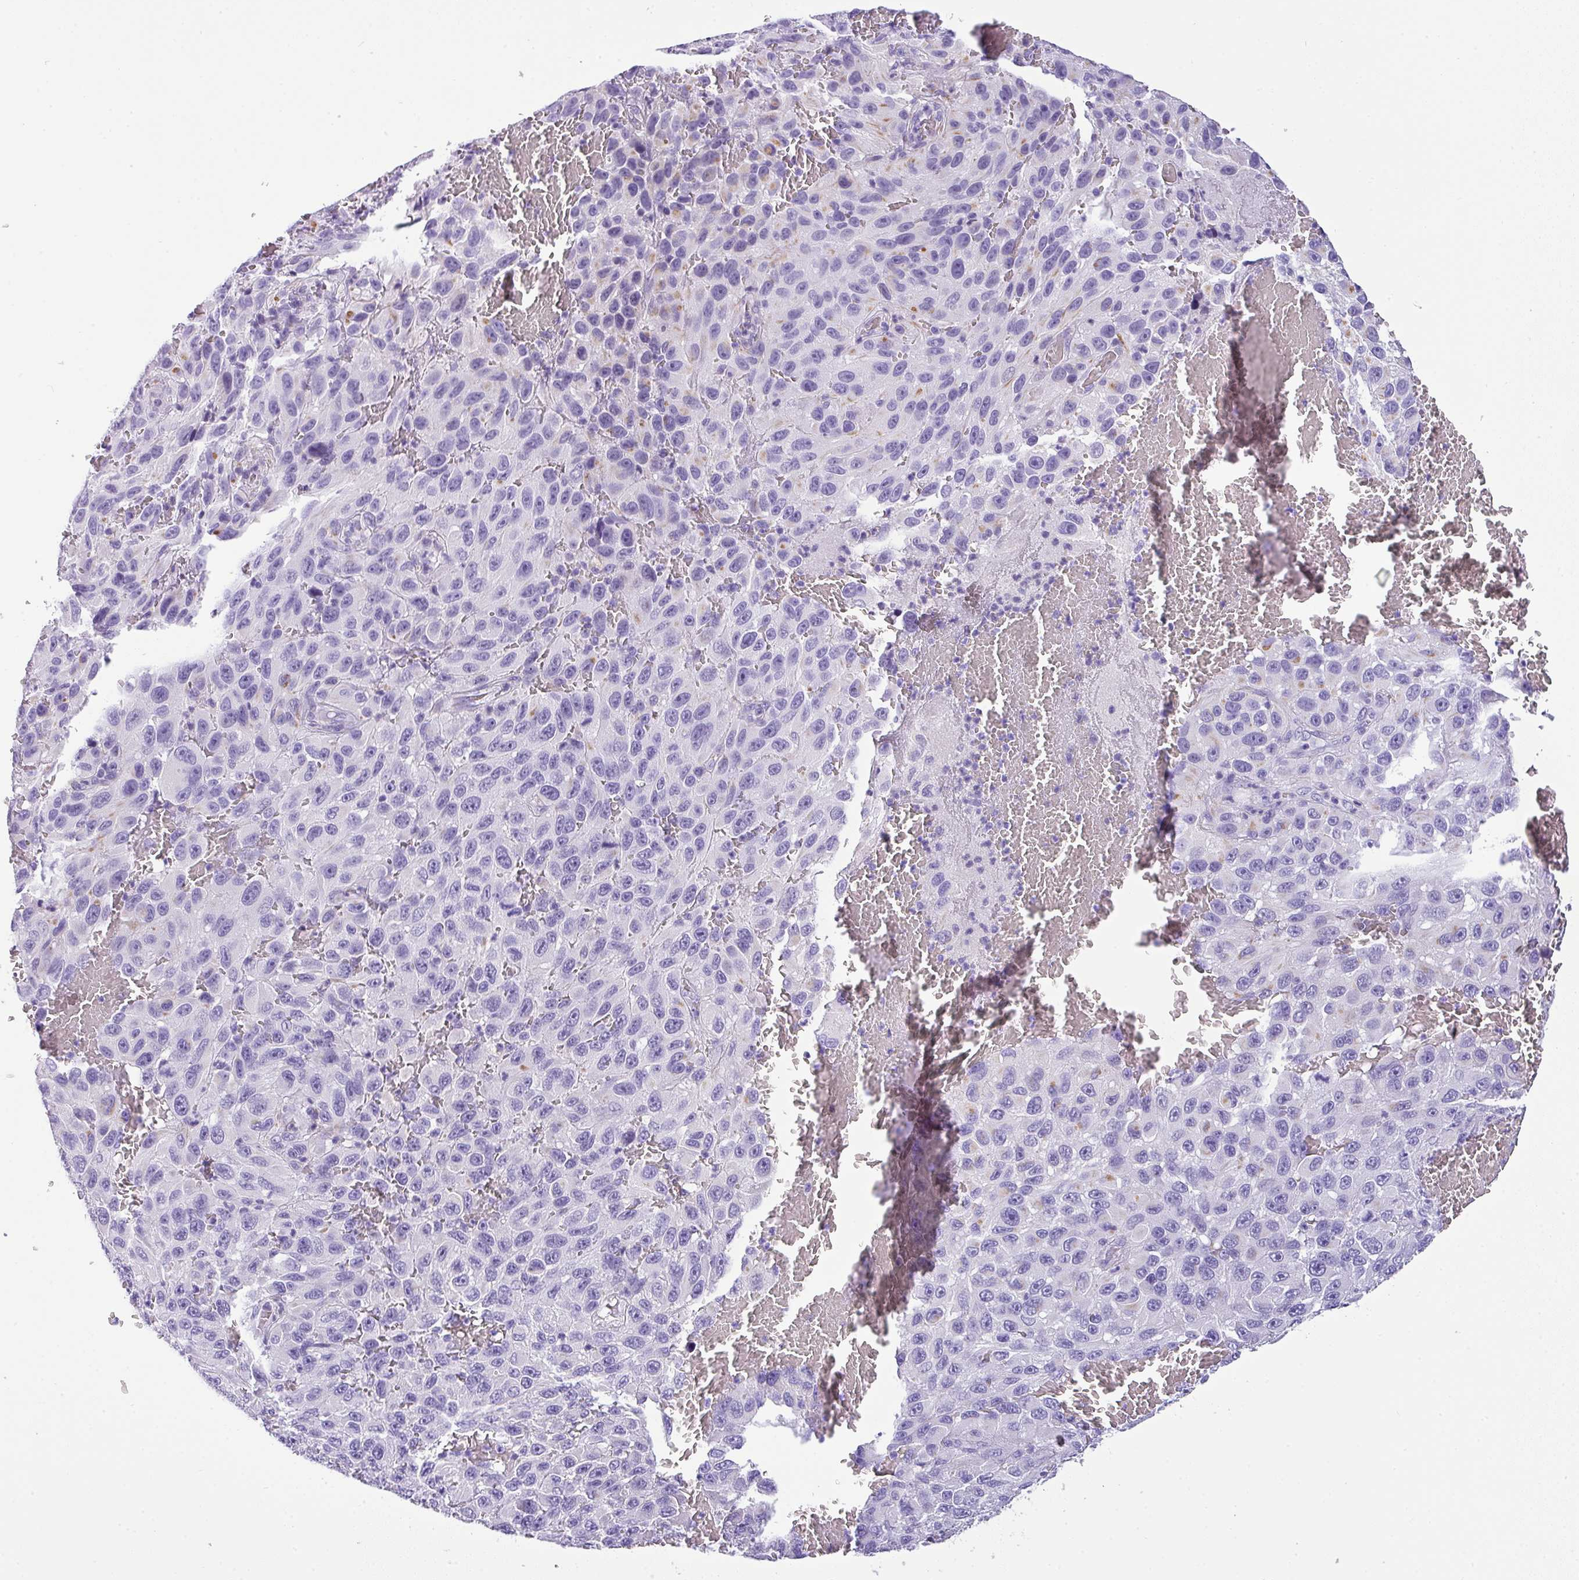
{"staining": {"intensity": "negative", "quantity": "none", "location": "none"}, "tissue": "melanoma", "cell_type": "Tumor cells", "image_type": "cancer", "snomed": [{"axis": "morphology", "description": "Normal tissue, NOS"}, {"axis": "morphology", "description": "Malignant melanoma, NOS"}, {"axis": "topography", "description": "Skin"}], "caption": "Immunohistochemical staining of human melanoma reveals no significant positivity in tumor cells.", "gene": "MUC21", "patient": {"sex": "female", "age": 96}}